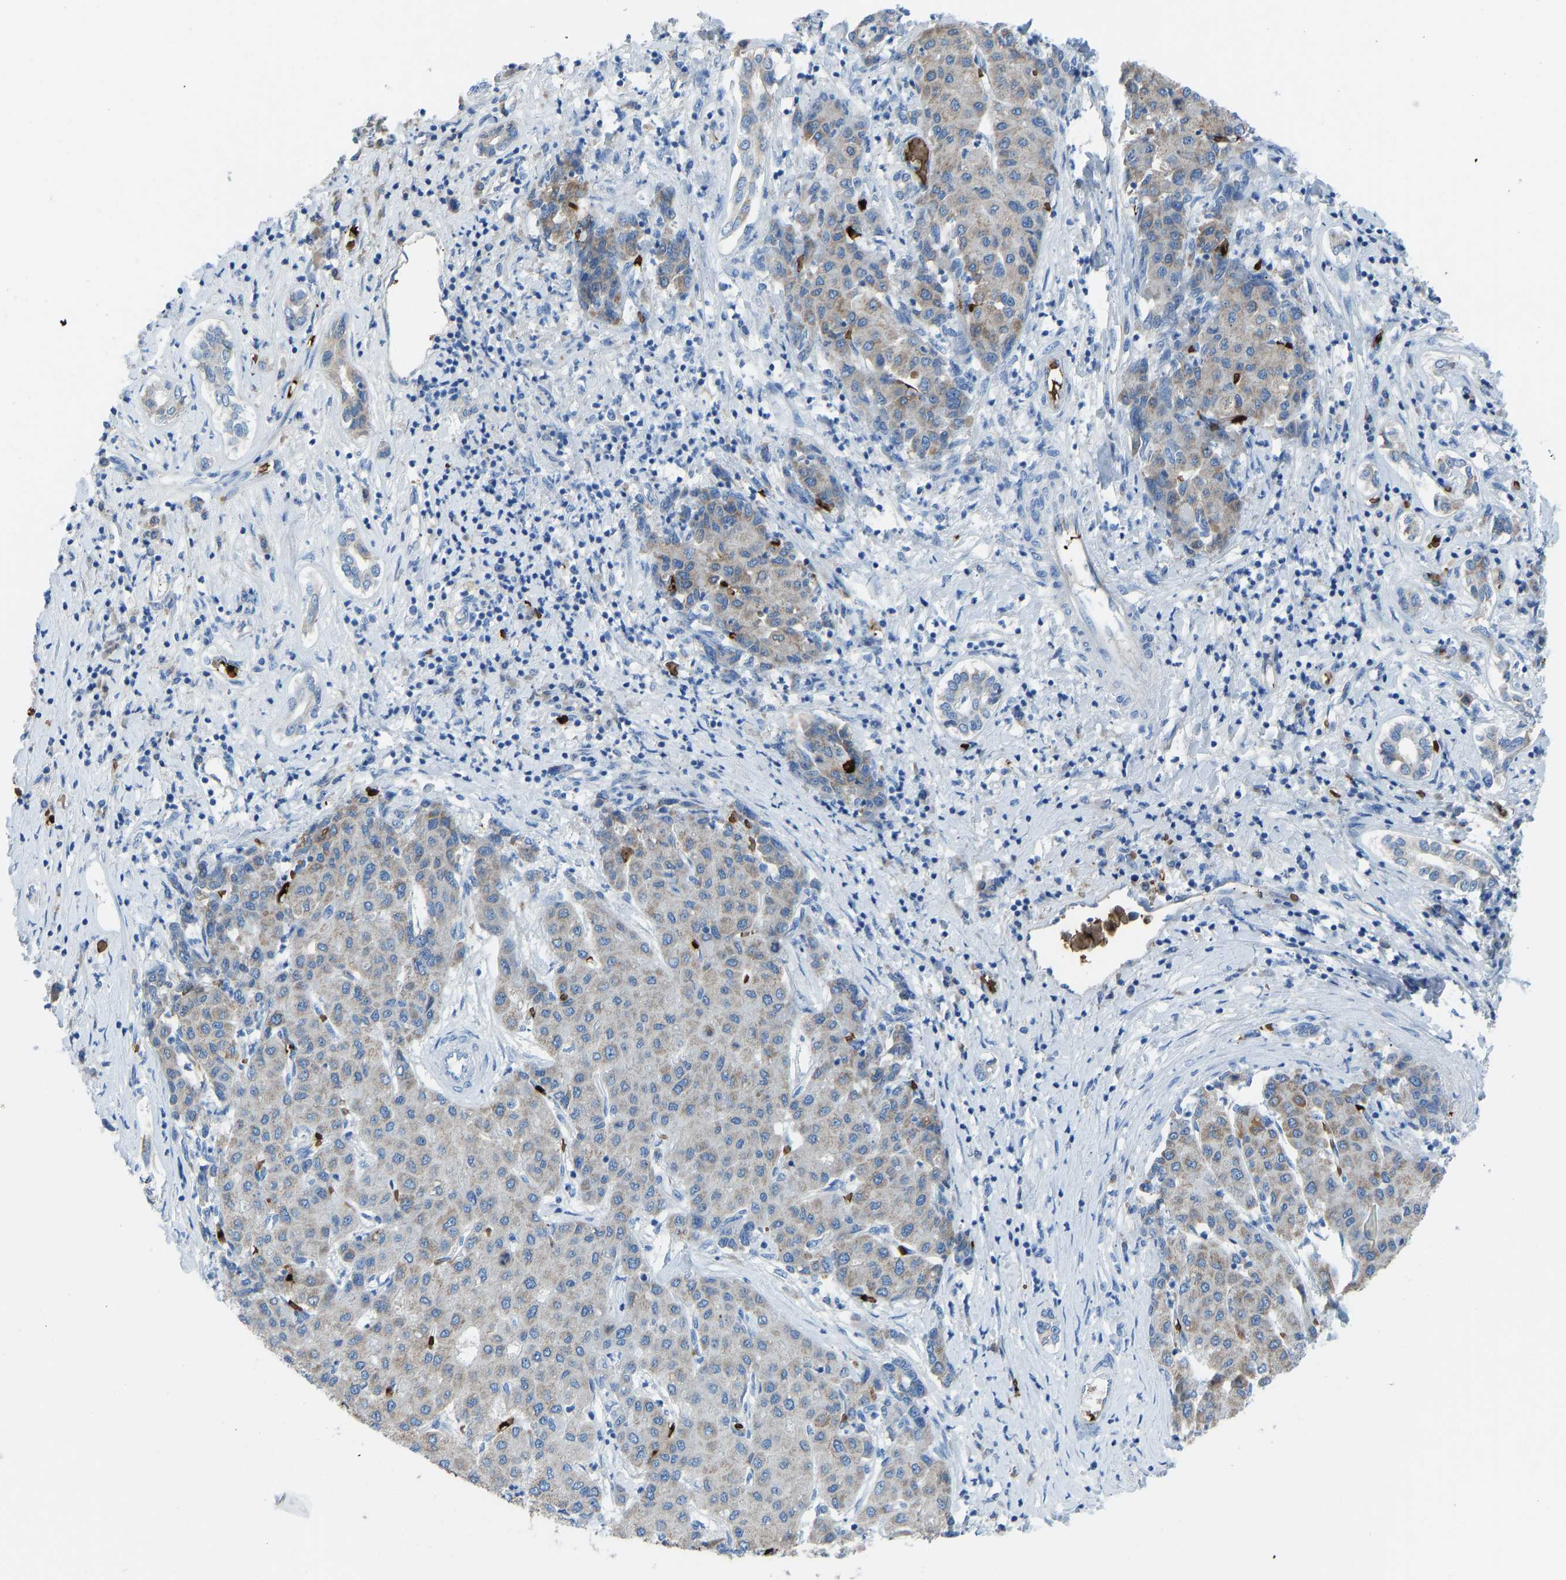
{"staining": {"intensity": "moderate", "quantity": "<25%", "location": "cytoplasmic/membranous"}, "tissue": "liver cancer", "cell_type": "Tumor cells", "image_type": "cancer", "snomed": [{"axis": "morphology", "description": "Carcinoma, Hepatocellular, NOS"}, {"axis": "topography", "description": "Liver"}], "caption": "Immunohistochemical staining of human liver hepatocellular carcinoma reveals low levels of moderate cytoplasmic/membranous expression in about <25% of tumor cells. (brown staining indicates protein expression, while blue staining denotes nuclei).", "gene": "PIGS", "patient": {"sex": "male", "age": 65}}